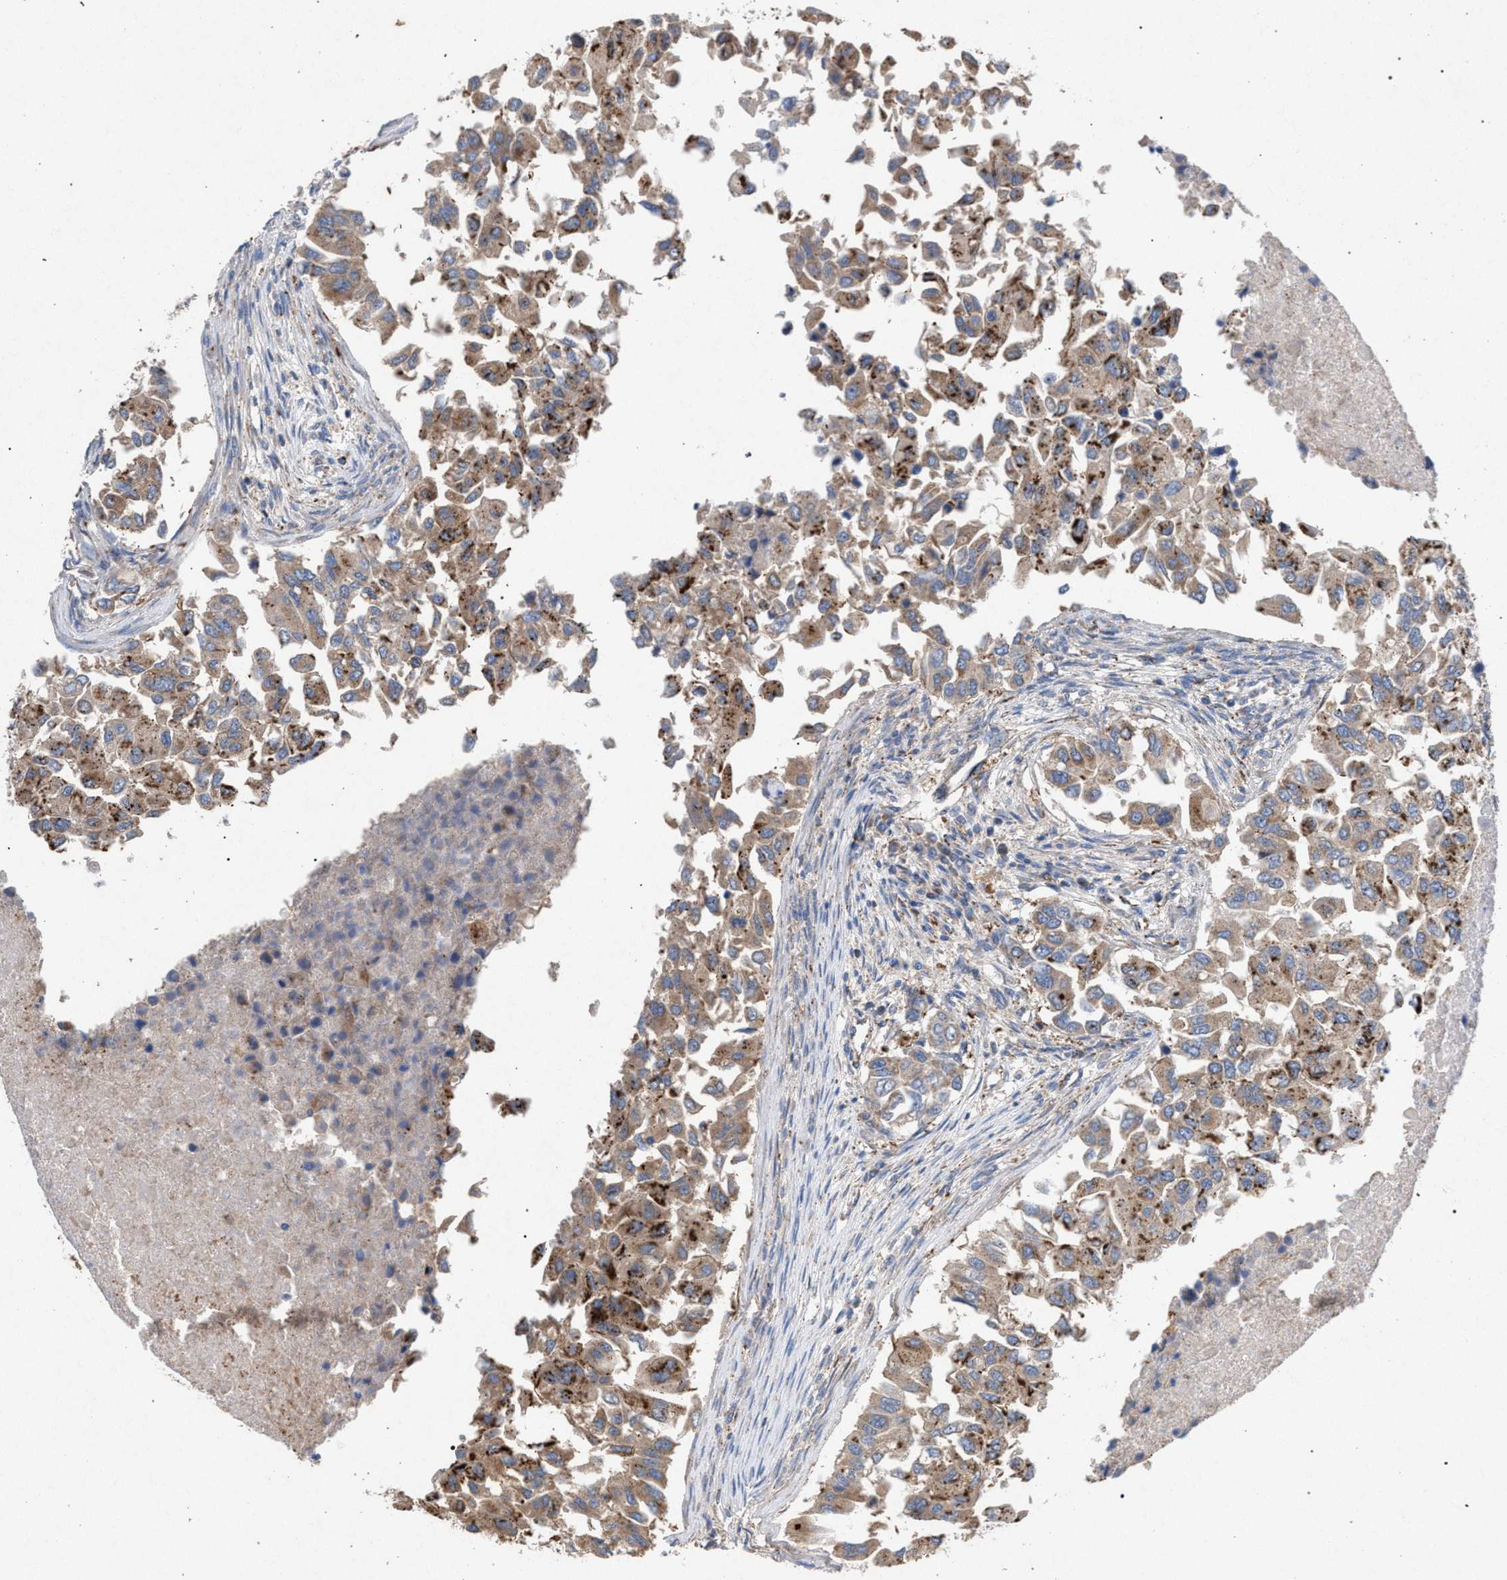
{"staining": {"intensity": "weak", "quantity": ">75%", "location": "cytoplasmic/membranous"}, "tissue": "breast cancer", "cell_type": "Tumor cells", "image_type": "cancer", "snomed": [{"axis": "morphology", "description": "Normal tissue, NOS"}, {"axis": "morphology", "description": "Duct carcinoma"}, {"axis": "topography", "description": "Breast"}], "caption": "A photomicrograph of human invasive ductal carcinoma (breast) stained for a protein demonstrates weak cytoplasmic/membranous brown staining in tumor cells. The staining was performed using DAB (3,3'-diaminobenzidine) to visualize the protein expression in brown, while the nuclei were stained in blue with hematoxylin (Magnification: 20x).", "gene": "VPS13A", "patient": {"sex": "female", "age": 49}}